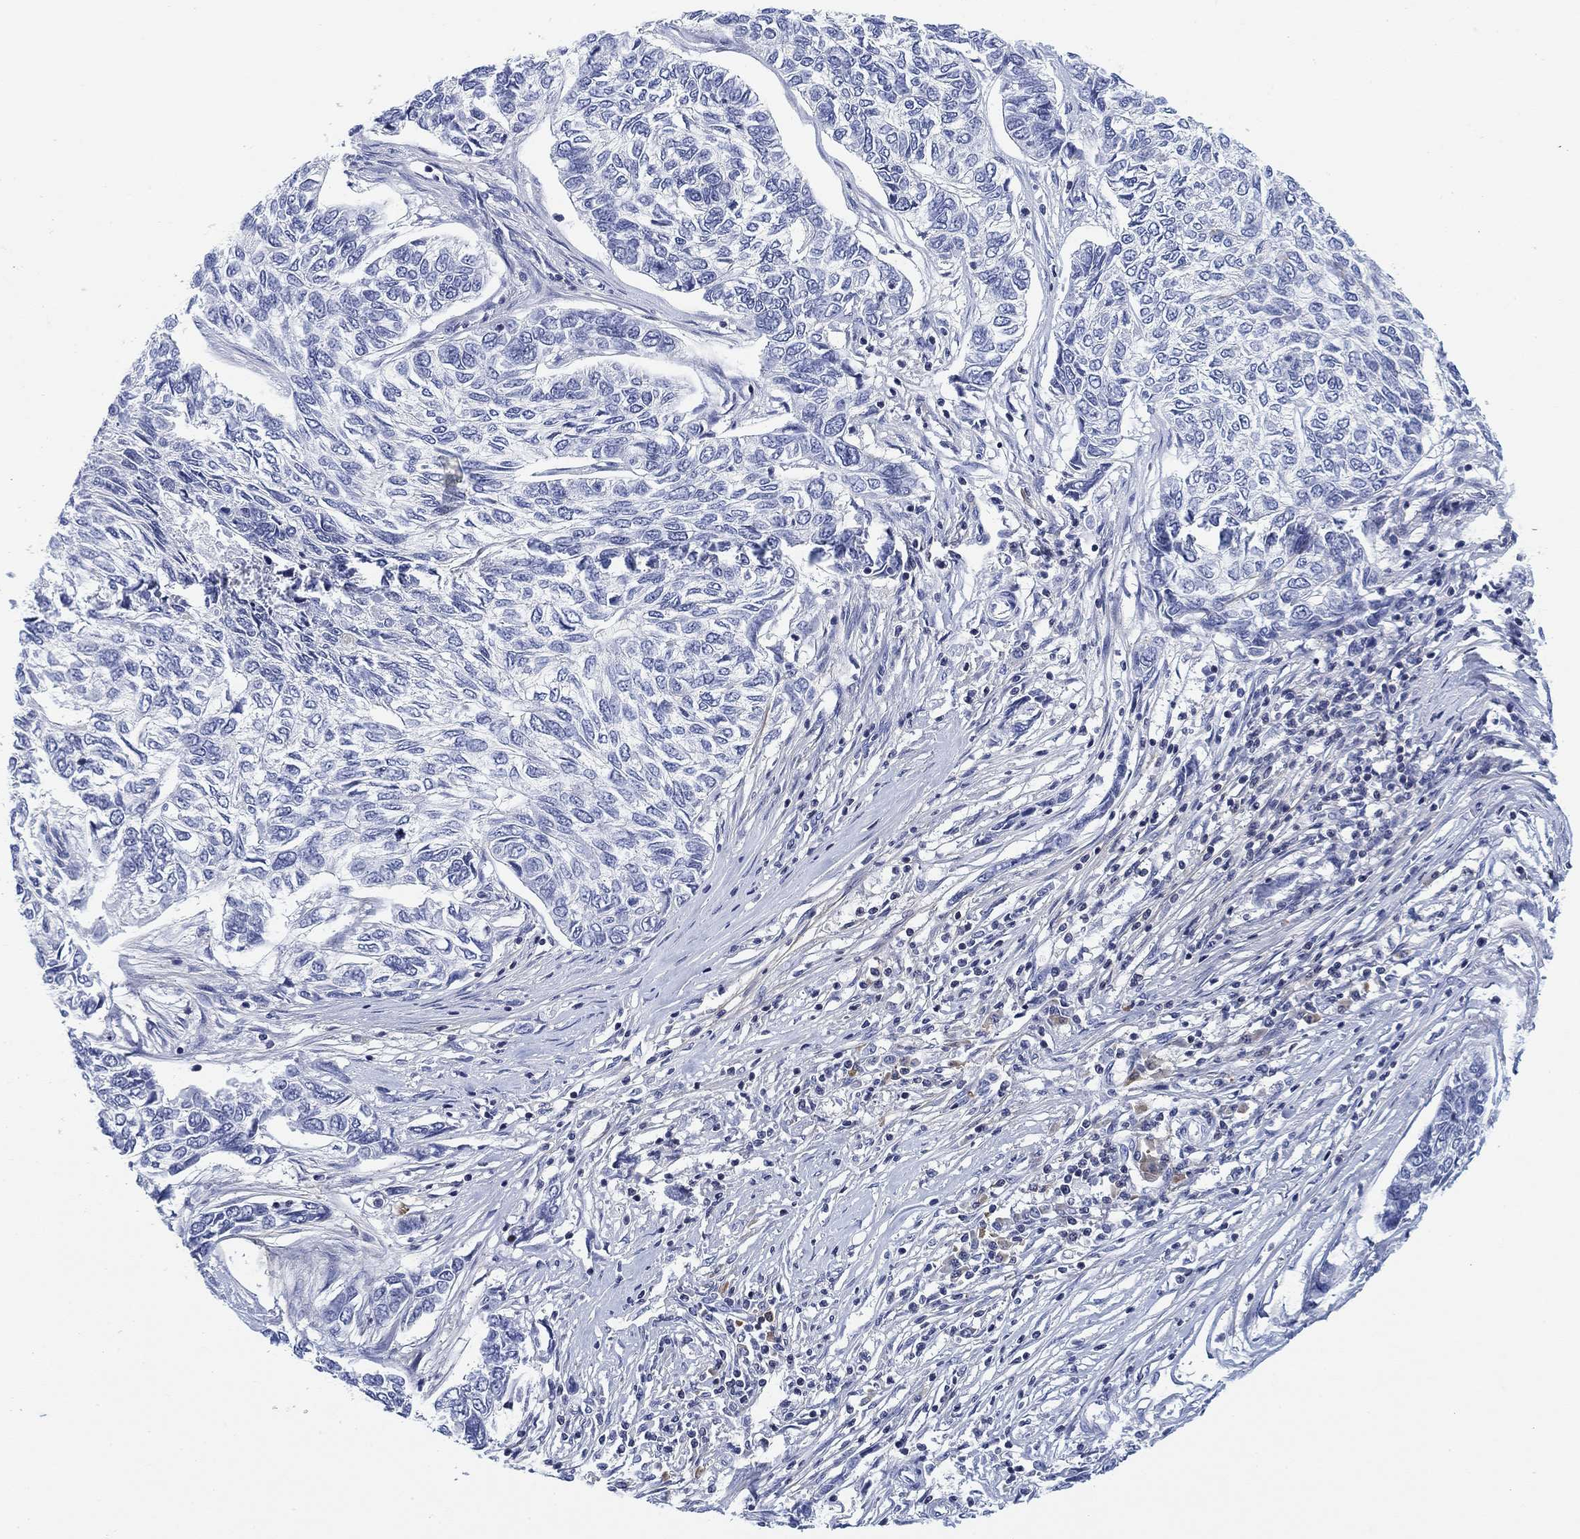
{"staining": {"intensity": "negative", "quantity": "none", "location": "none"}, "tissue": "skin cancer", "cell_type": "Tumor cells", "image_type": "cancer", "snomed": [{"axis": "morphology", "description": "Basal cell carcinoma"}, {"axis": "topography", "description": "Skin"}], "caption": "There is no significant positivity in tumor cells of skin cancer (basal cell carcinoma).", "gene": "FYB1", "patient": {"sex": "female", "age": 65}}